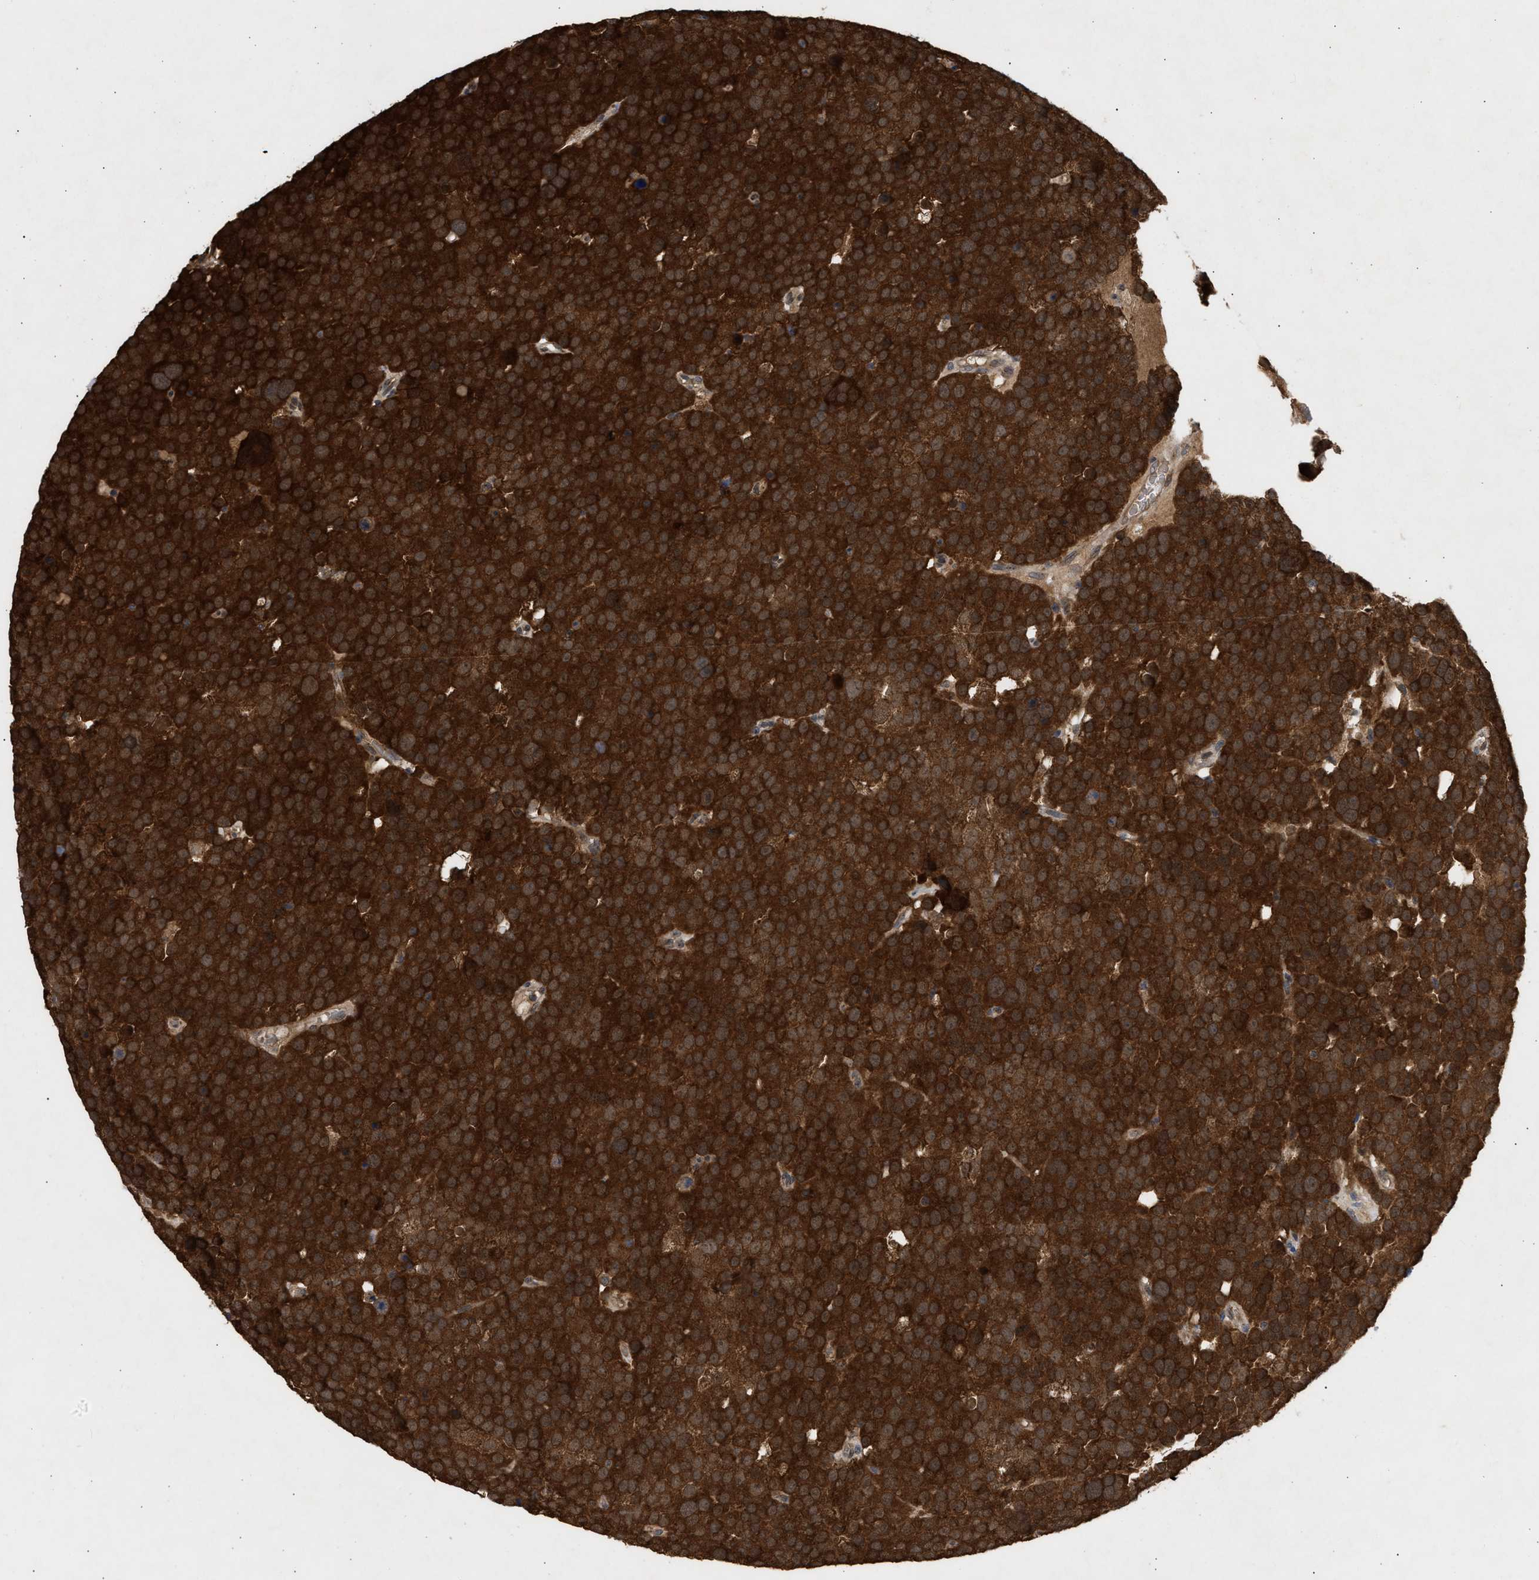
{"staining": {"intensity": "strong", "quantity": ">75%", "location": "cytoplasmic/membranous,nuclear"}, "tissue": "testis cancer", "cell_type": "Tumor cells", "image_type": "cancer", "snomed": [{"axis": "morphology", "description": "Seminoma, NOS"}, {"axis": "topography", "description": "Testis"}], "caption": "Immunohistochemical staining of human seminoma (testis) exhibits strong cytoplasmic/membranous and nuclear protein expression in about >75% of tumor cells. The staining was performed using DAB (3,3'-diaminobenzidine) to visualize the protein expression in brown, while the nuclei were stained in blue with hematoxylin (Magnification: 20x).", "gene": "FITM1", "patient": {"sex": "male", "age": 71}}